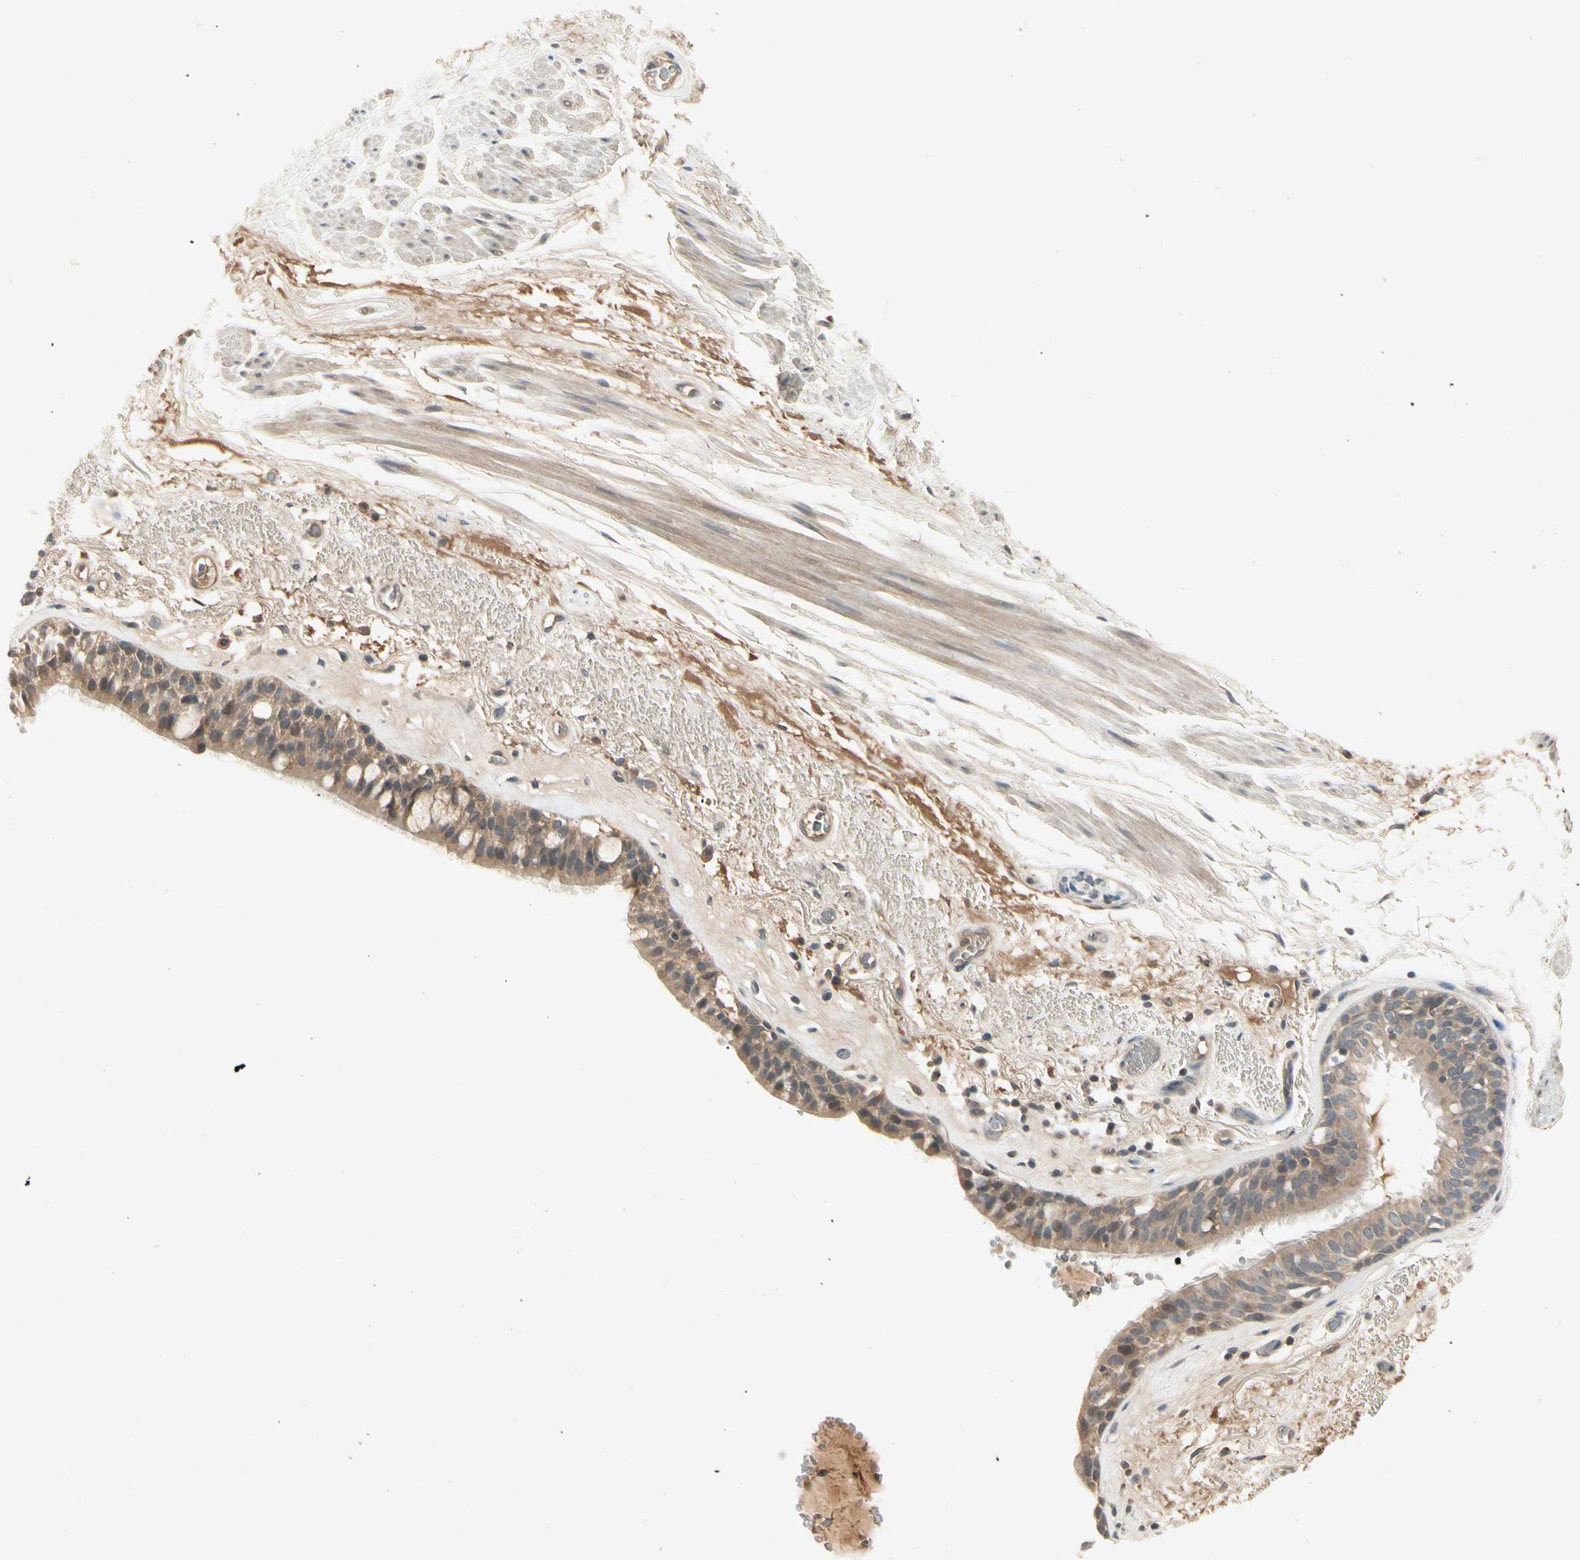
{"staining": {"intensity": "moderate", "quantity": ">75%", "location": "cytoplasmic/membranous"}, "tissue": "bronchus", "cell_type": "Respiratory epithelial cells", "image_type": "normal", "snomed": [{"axis": "morphology", "description": "Normal tissue, NOS"}, {"axis": "topography", "description": "Bronchus"}], "caption": "Brown immunohistochemical staining in unremarkable bronchus displays moderate cytoplasmic/membranous expression in approximately >75% of respiratory epithelial cells.", "gene": "CCL4", "patient": {"sex": "male", "age": 66}}